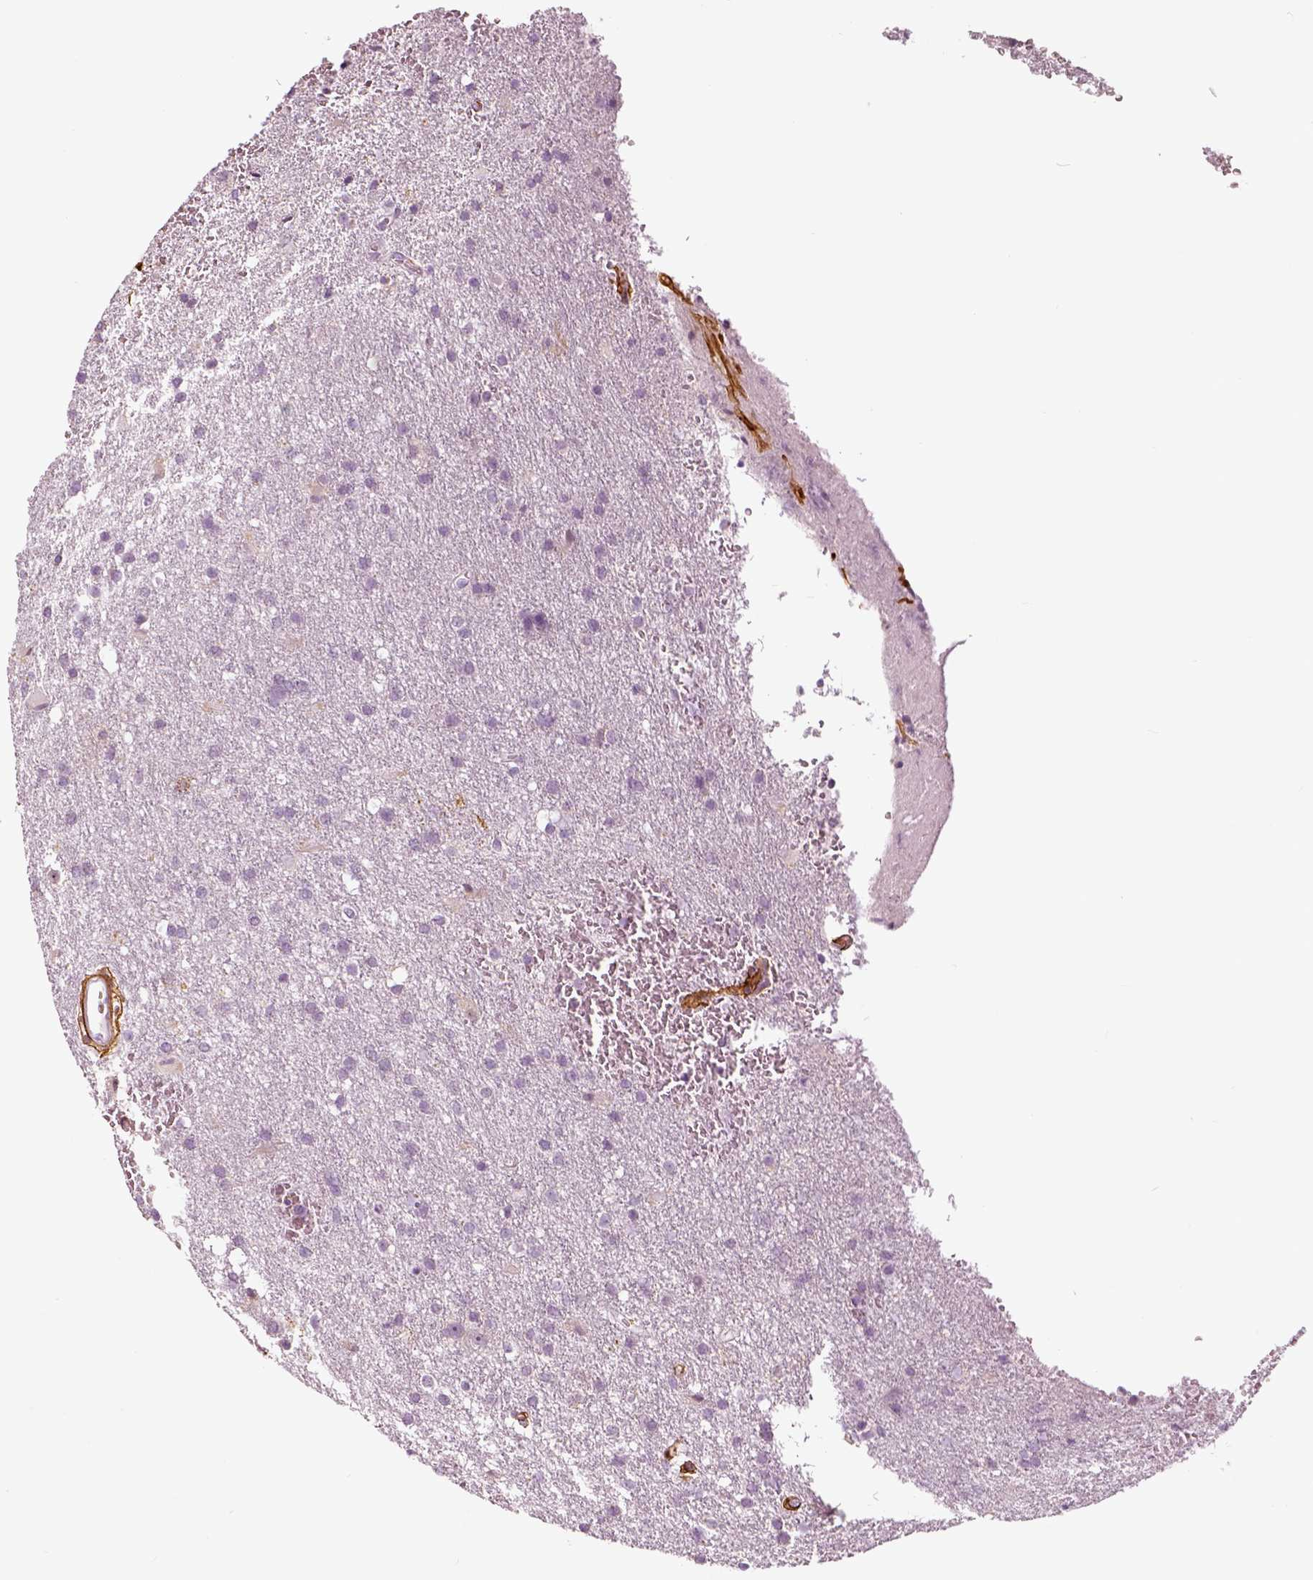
{"staining": {"intensity": "negative", "quantity": "none", "location": "none"}, "tissue": "glioma", "cell_type": "Tumor cells", "image_type": "cancer", "snomed": [{"axis": "morphology", "description": "Glioma, malignant, Low grade"}, {"axis": "topography", "description": "Brain"}], "caption": "DAB (3,3'-diaminobenzidine) immunohistochemical staining of low-grade glioma (malignant) demonstrates no significant staining in tumor cells.", "gene": "COL6A2", "patient": {"sex": "male", "age": 66}}